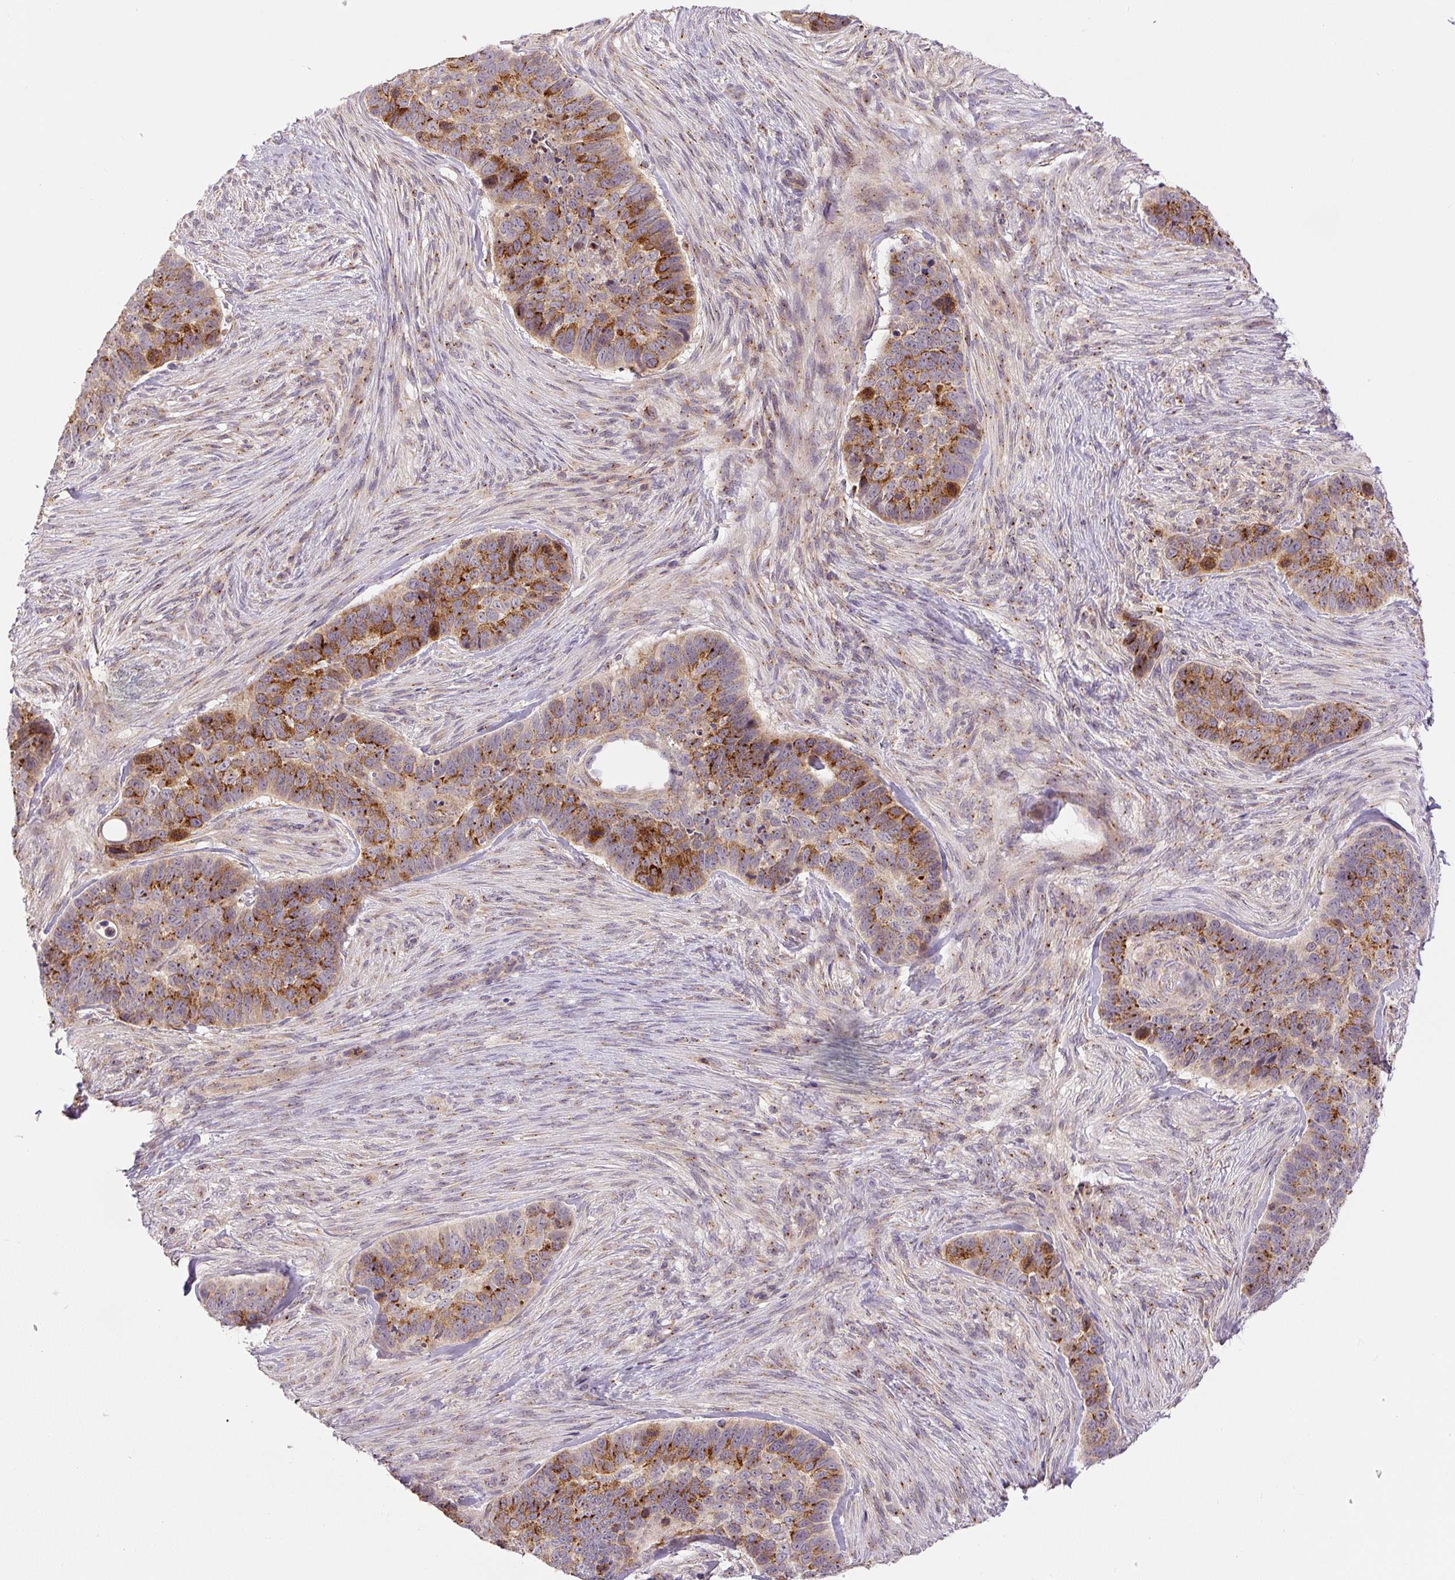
{"staining": {"intensity": "moderate", "quantity": ">75%", "location": "cytoplasmic/membranous"}, "tissue": "skin cancer", "cell_type": "Tumor cells", "image_type": "cancer", "snomed": [{"axis": "morphology", "description": "Basal cell carcinoma"}, {"axis": "topography", "description": "Skin"}], "caption": "Immunohistochemical staining of human skin cancer displays medium levels of moderate cytoplasmic/membranous positivity in approximately >75% of tumor cells. Using DAB (3,3'-diaminobenzidine) (brown) and hematoxylin (blue) stains, captured at high magnification using brightfield microscopy.", "gene": "PCM1", "patient": {"sex": "female", "age": 82}}